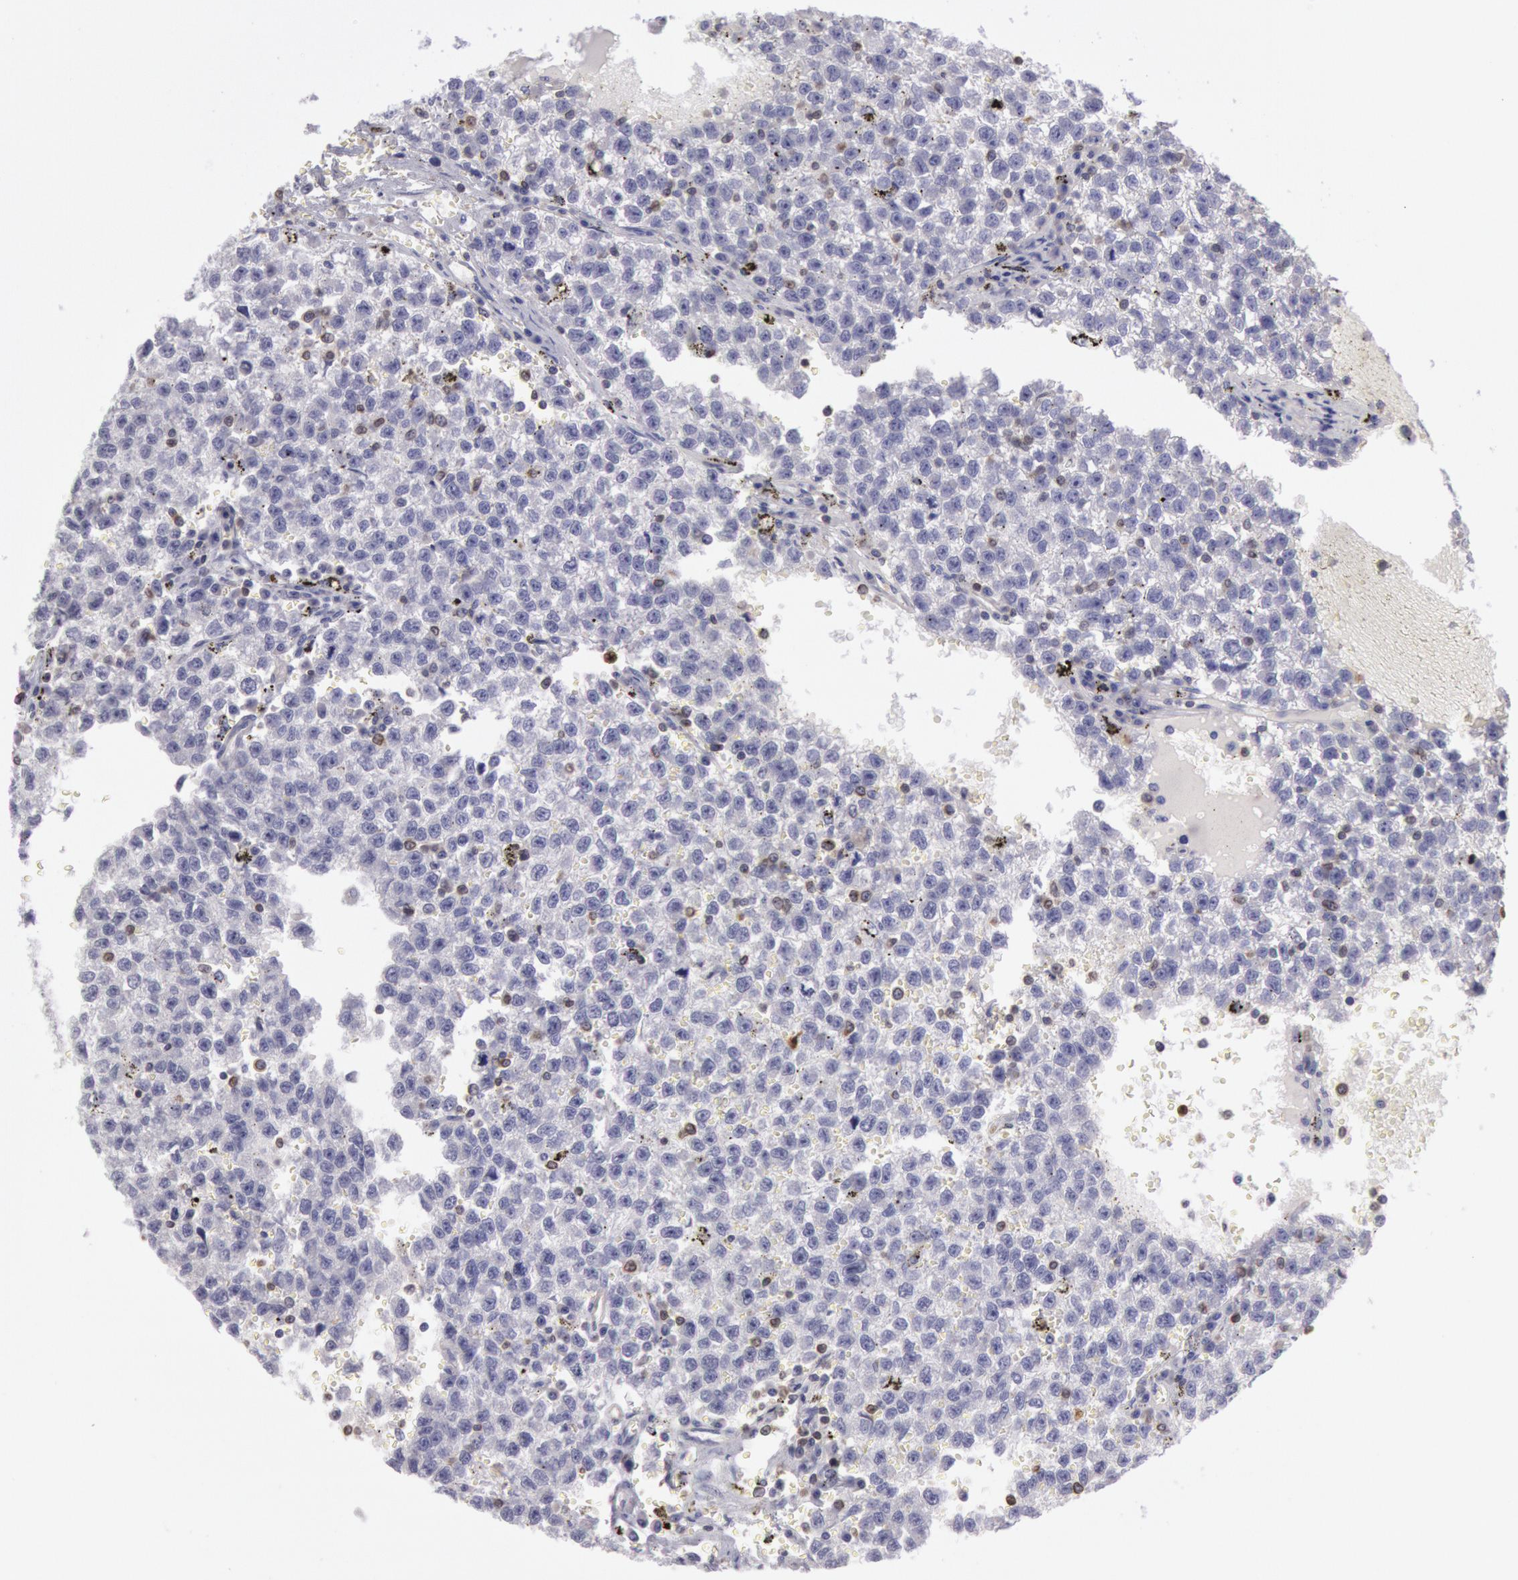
{"staining": {"intensity": "negative", "quantity": "none", "location": "none"}, "tissue": "testis cancer", "cell_type": "Tumor cells", "image_type": "cancer", "snomed": [{"axis": "morphology", "description": "Seminoma, NOS"}, {"axis": "topography", "description": "Testis"}], "caption": "High power microscopy image of an immunohistochemistry (IHC) micrograph of testis seminoma, revealing no significant expression in tumor cells.", "gene": "RAB27A", "patient": {"sex": "male", "age": 35}}